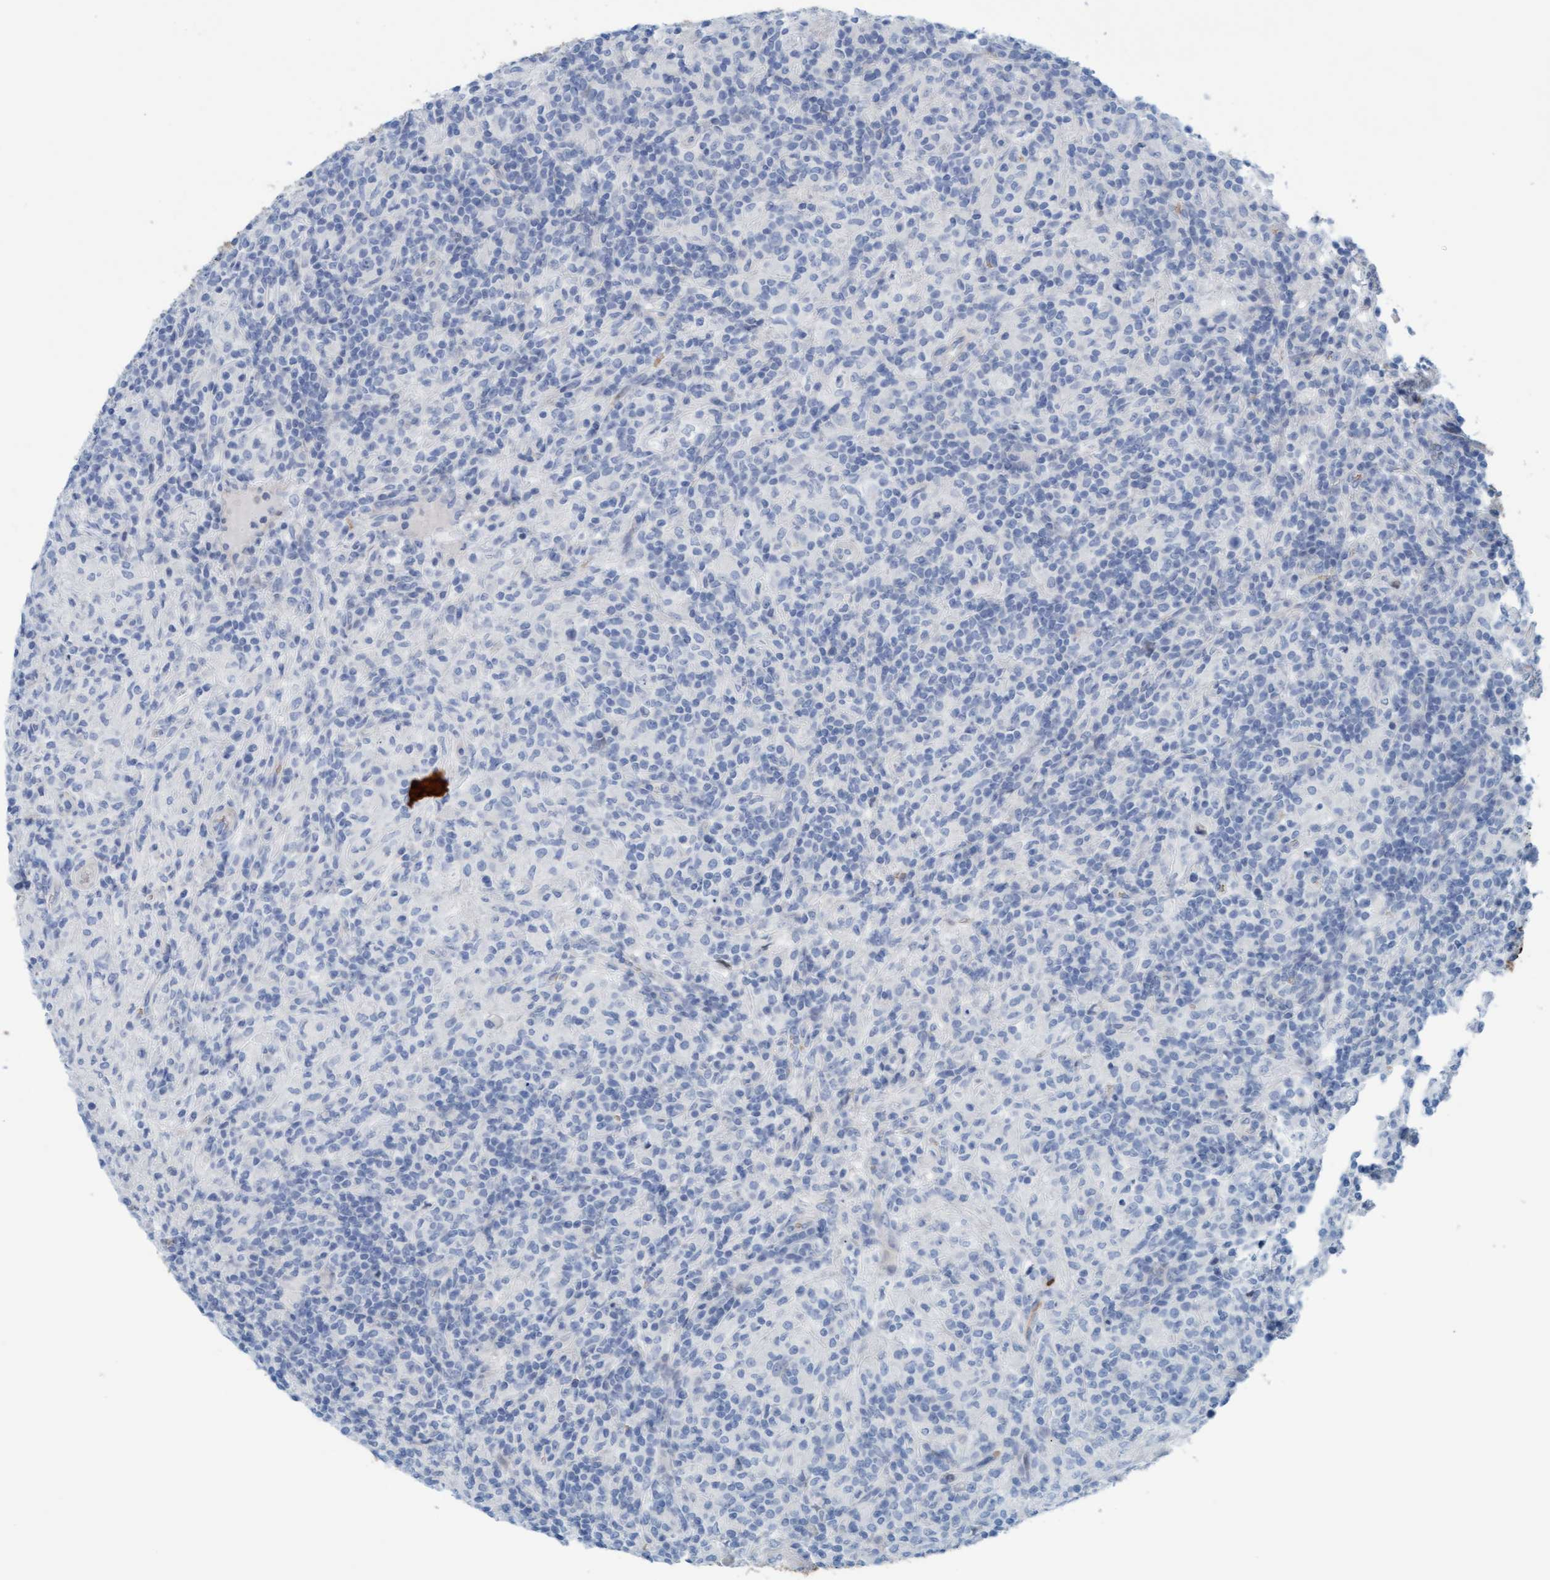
{"staining": {"intensity": "negative", "quantity": "none", "location": "none"}, "tissue": "lymphoma", "cell_type": "Tumor cells", "image_type": "cancer", "snomed": [{"axis": "morphology", "description": "Hodgkin's disease, NOS"}, {"axis": "topography", "description": "Lymph node"}], "caption": "High magnification brightfield microscopy of Hodgkin's disease stained with DAB (3,3'-diaminobenzidine) (brown) and counterstained with hematoxylin (blue): tumor cells show no significant expression.", "gene": "P2RX5", "patient": {"sex": "male", "age": 70}}